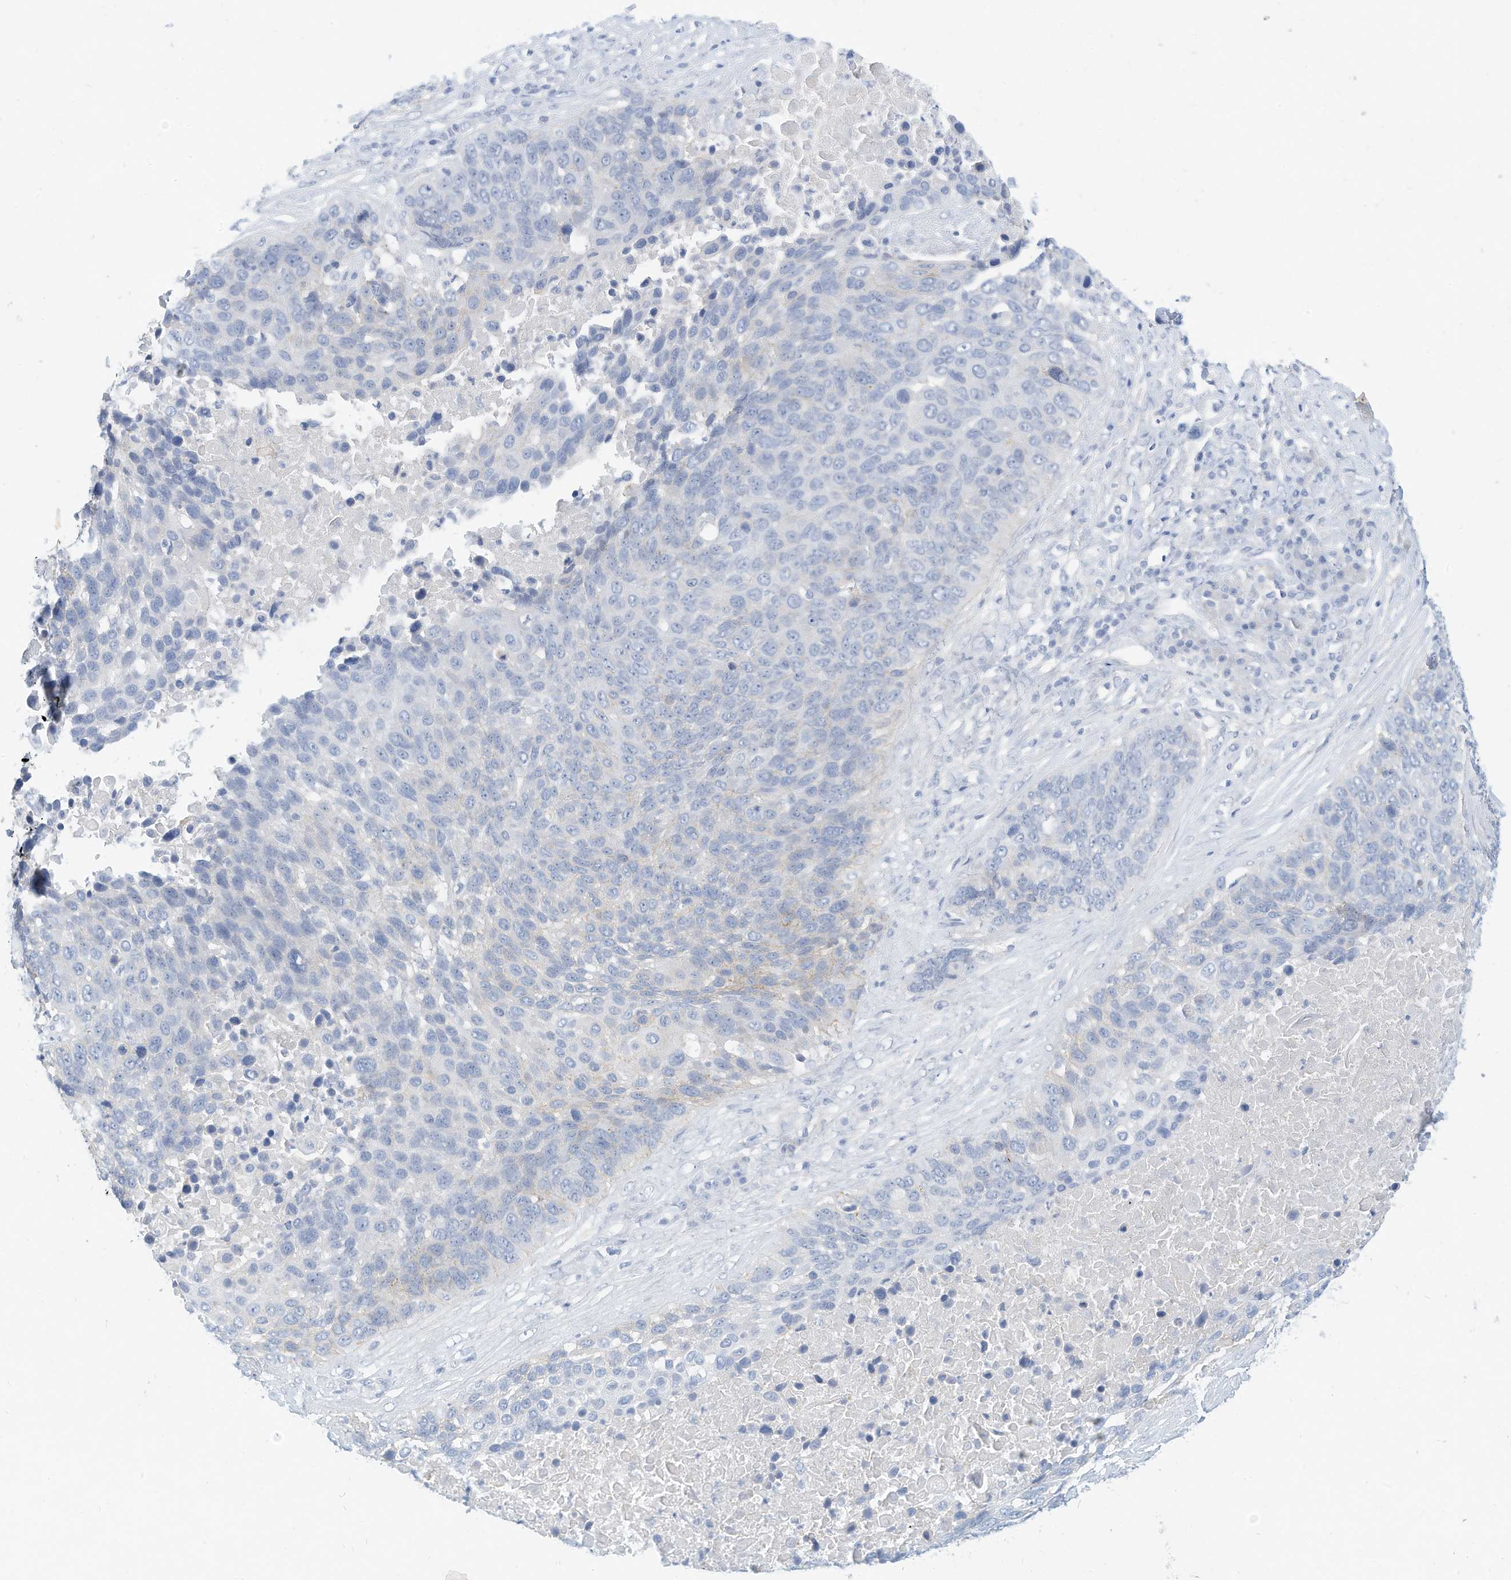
{"staining": {"intensity": "negative", "quantity": "none", "location": "none"}, "tissue": "lung cancer", "cell_type": "Tumor cells", "image_type": "cancer", "snomed": [{"axis": "morphology", "description": "Squamous cell carcinoma, NOS"}, {"axis": "topography", "description": "Lung"}], "caption": "This is an immunohistochemistry micrograph of lung cancer. There is no staining in tumor cells.", "gene": "SPOCD1", "patient": {"sex": "male", "age": 66}}